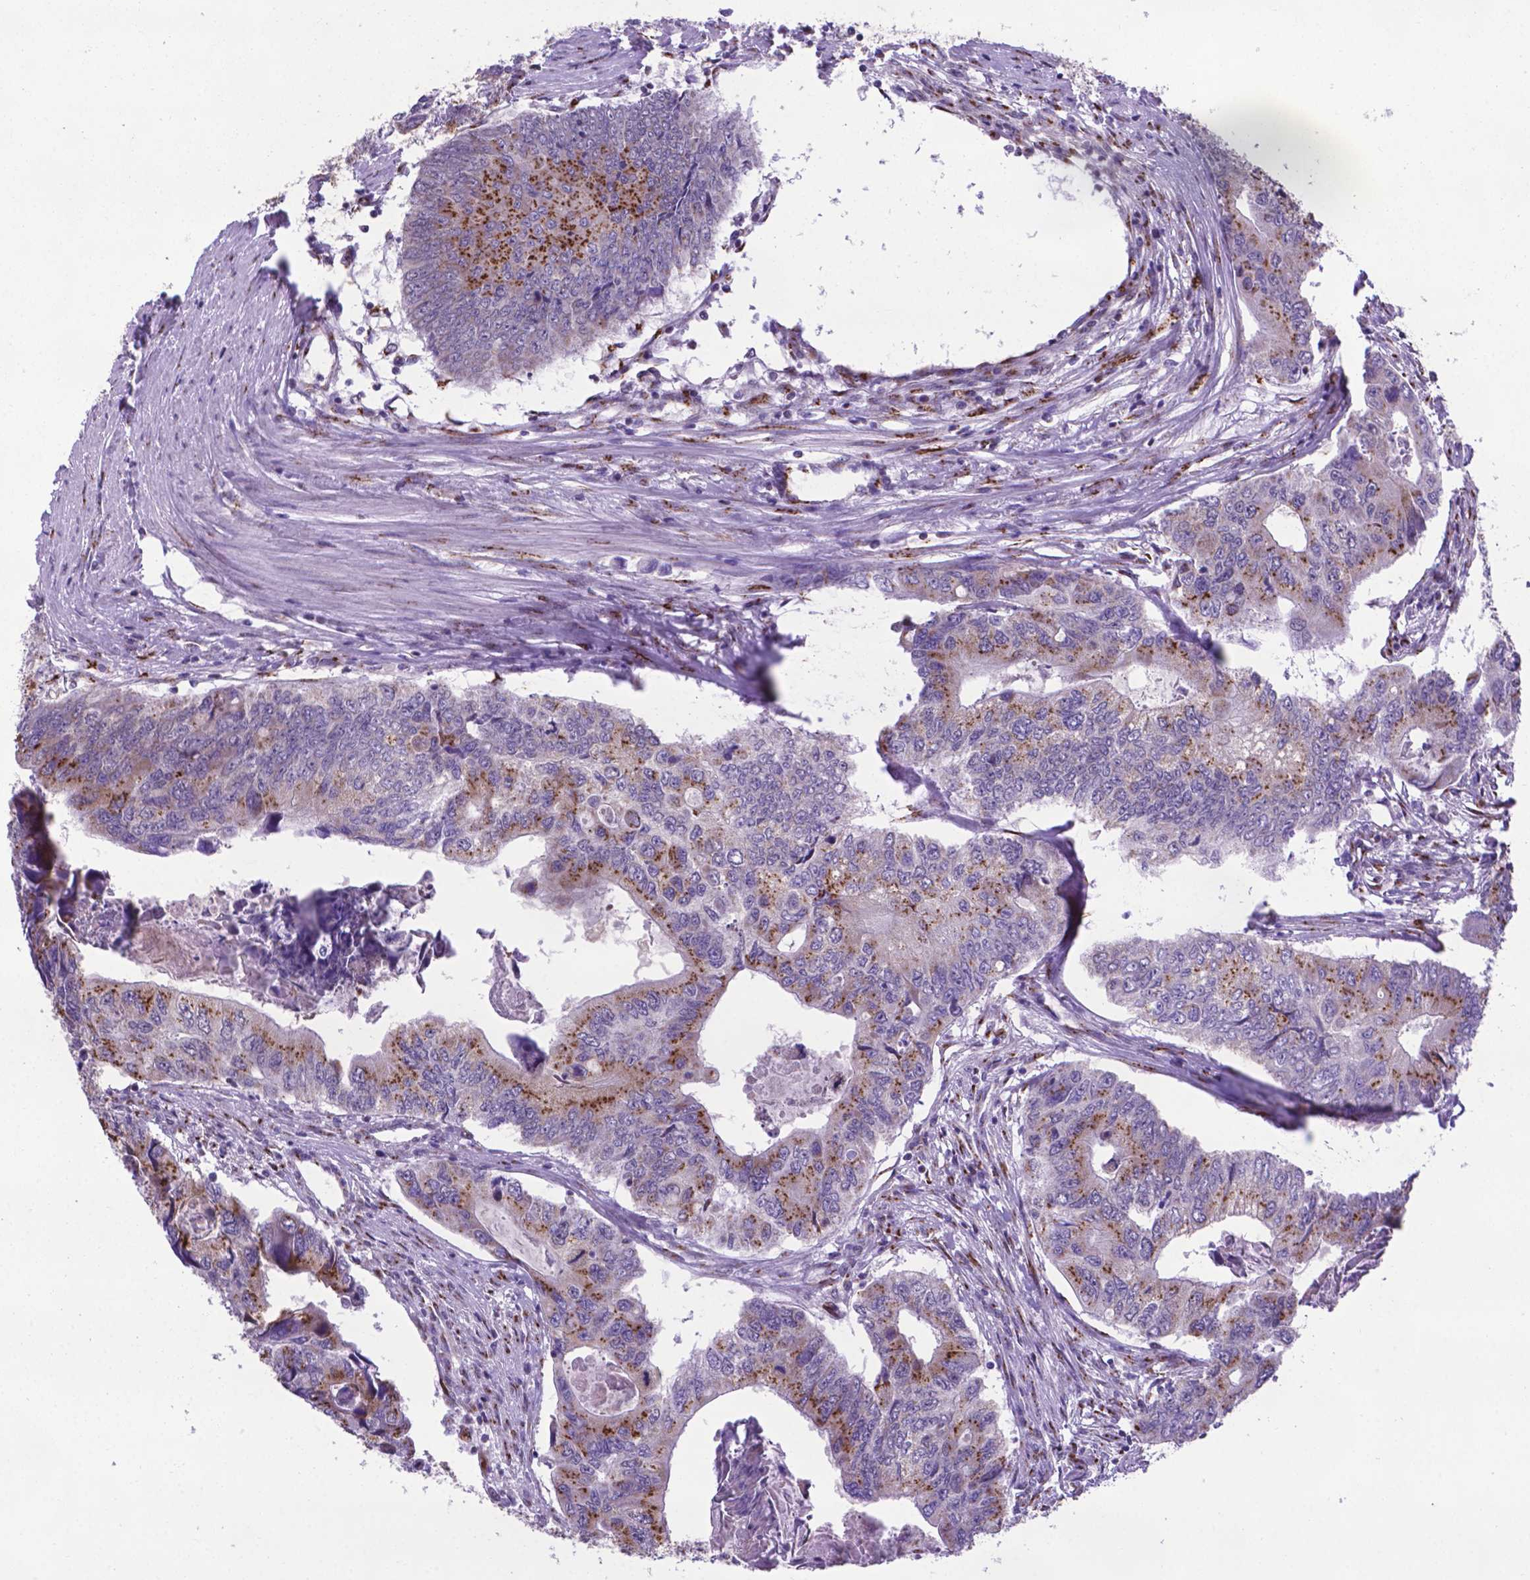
{"staining": {"intensity": "strong", "quantity": "25%-75%", "location": "cytoplasmic/membranous"}, "tissue": "colorectal cancer", "cell_type": "Tumor cells", "image_type": "cancer", "snomed": [{"axis": "morphology", "description": "Adenocarcinoma, NOS"}, {"axis": "topography", "description": "Colon"}], "caption": "IHC histopathology image of adenocarcinoma (colorectal) stained for a protein (brown), which reveals high levels of strong cytoplasmic/membranous staining in approximately 25%-75% of tumor cells.", "gene": "MRPL10", "patient": {"sex": "male", "age": 53}}